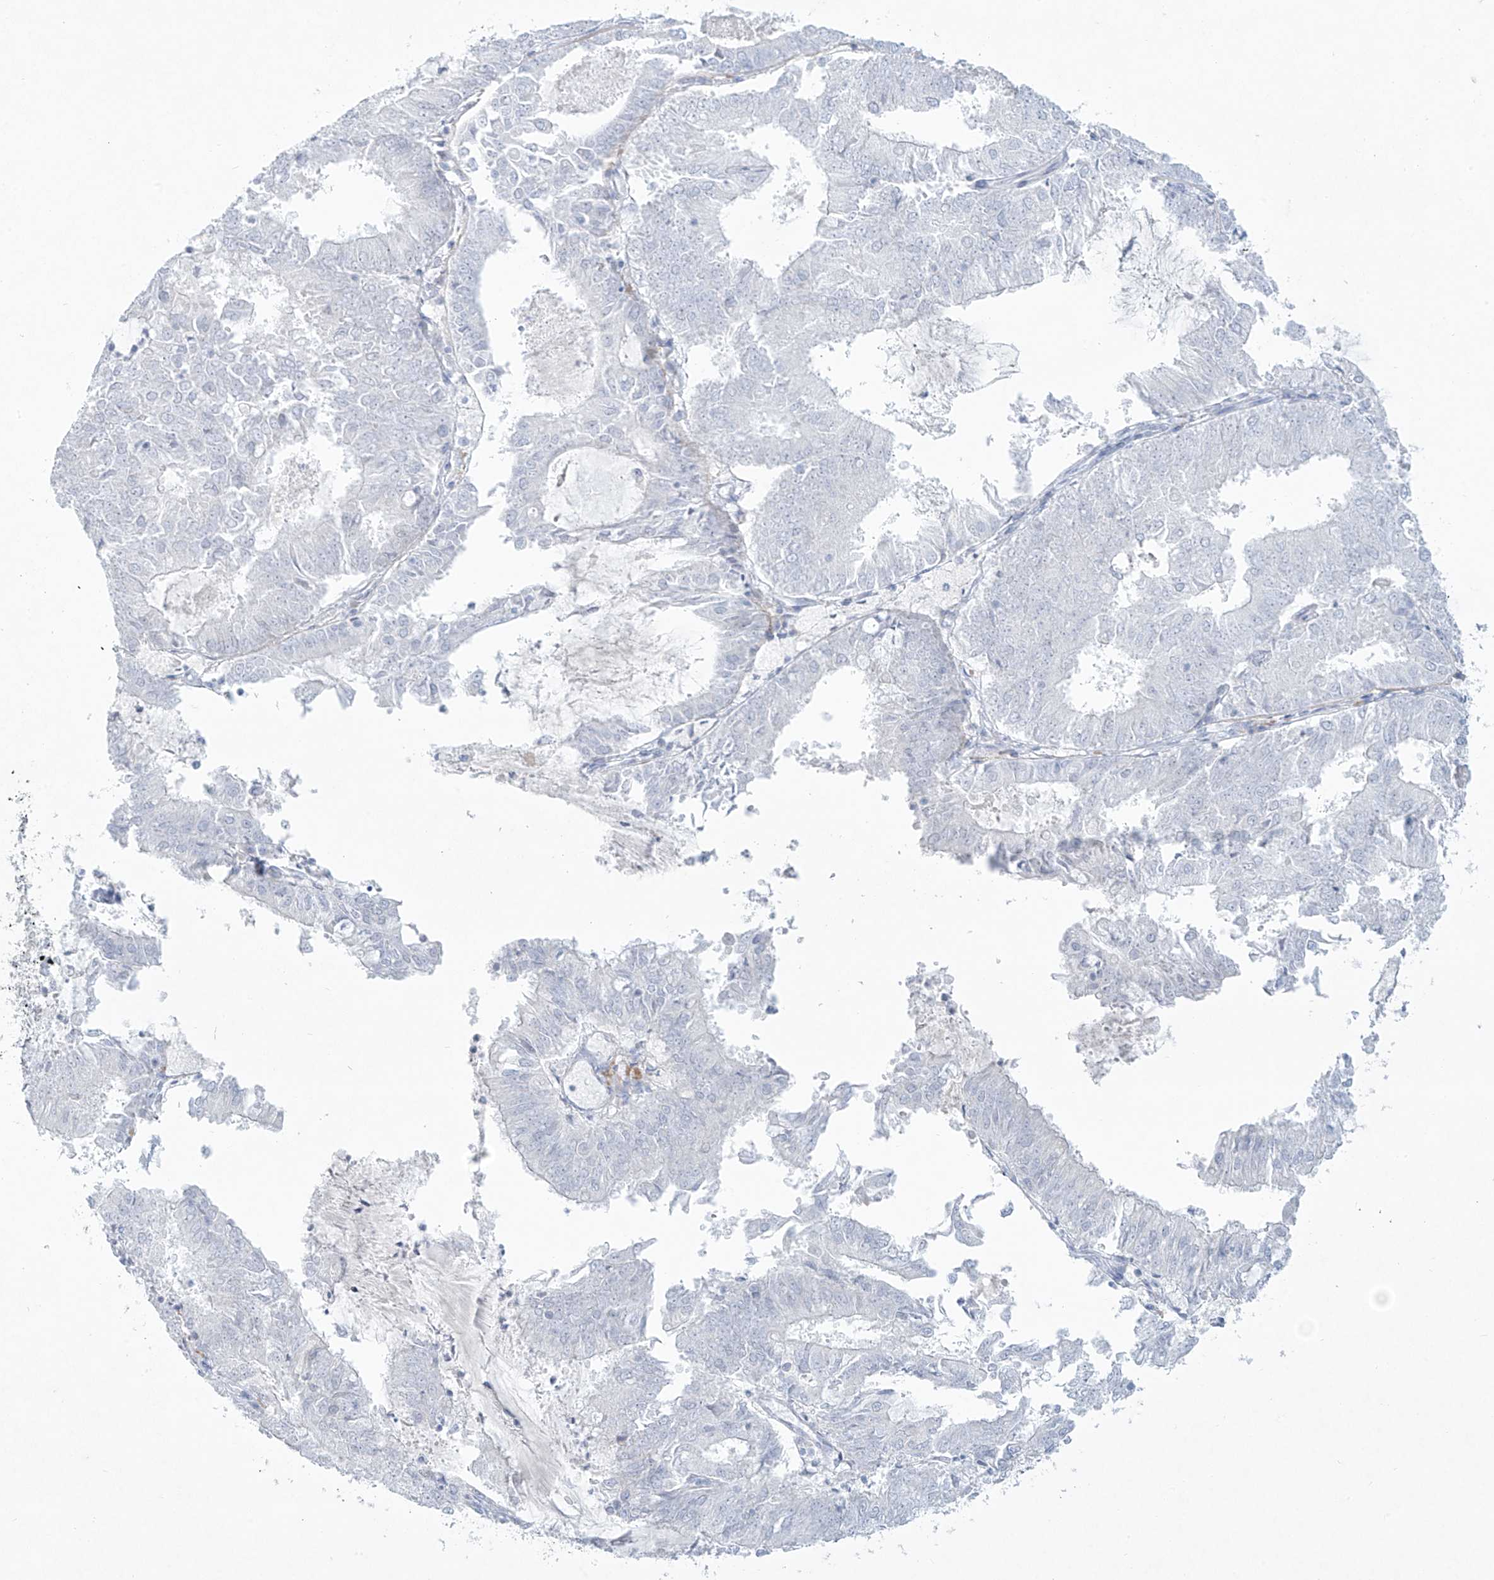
{"staining": {"intensity": "negative", "quantity": "none", "location": "none"}, "tissue": "endometrial cancer", "cell_type": "Tumor cells", "image_type": "cancer", "snomed": [{"axis": "morphology", "description": "Adenocarcinoma, NOS"}, {"axis": "topography", "description": "Endometrium"}], "caption": "This is an immunohistochemistry micrograph of endometrial cancer. There is no expression in tumor cells.", "gene": "PAX6", "patient": {"sex": "female", "age": 57}}